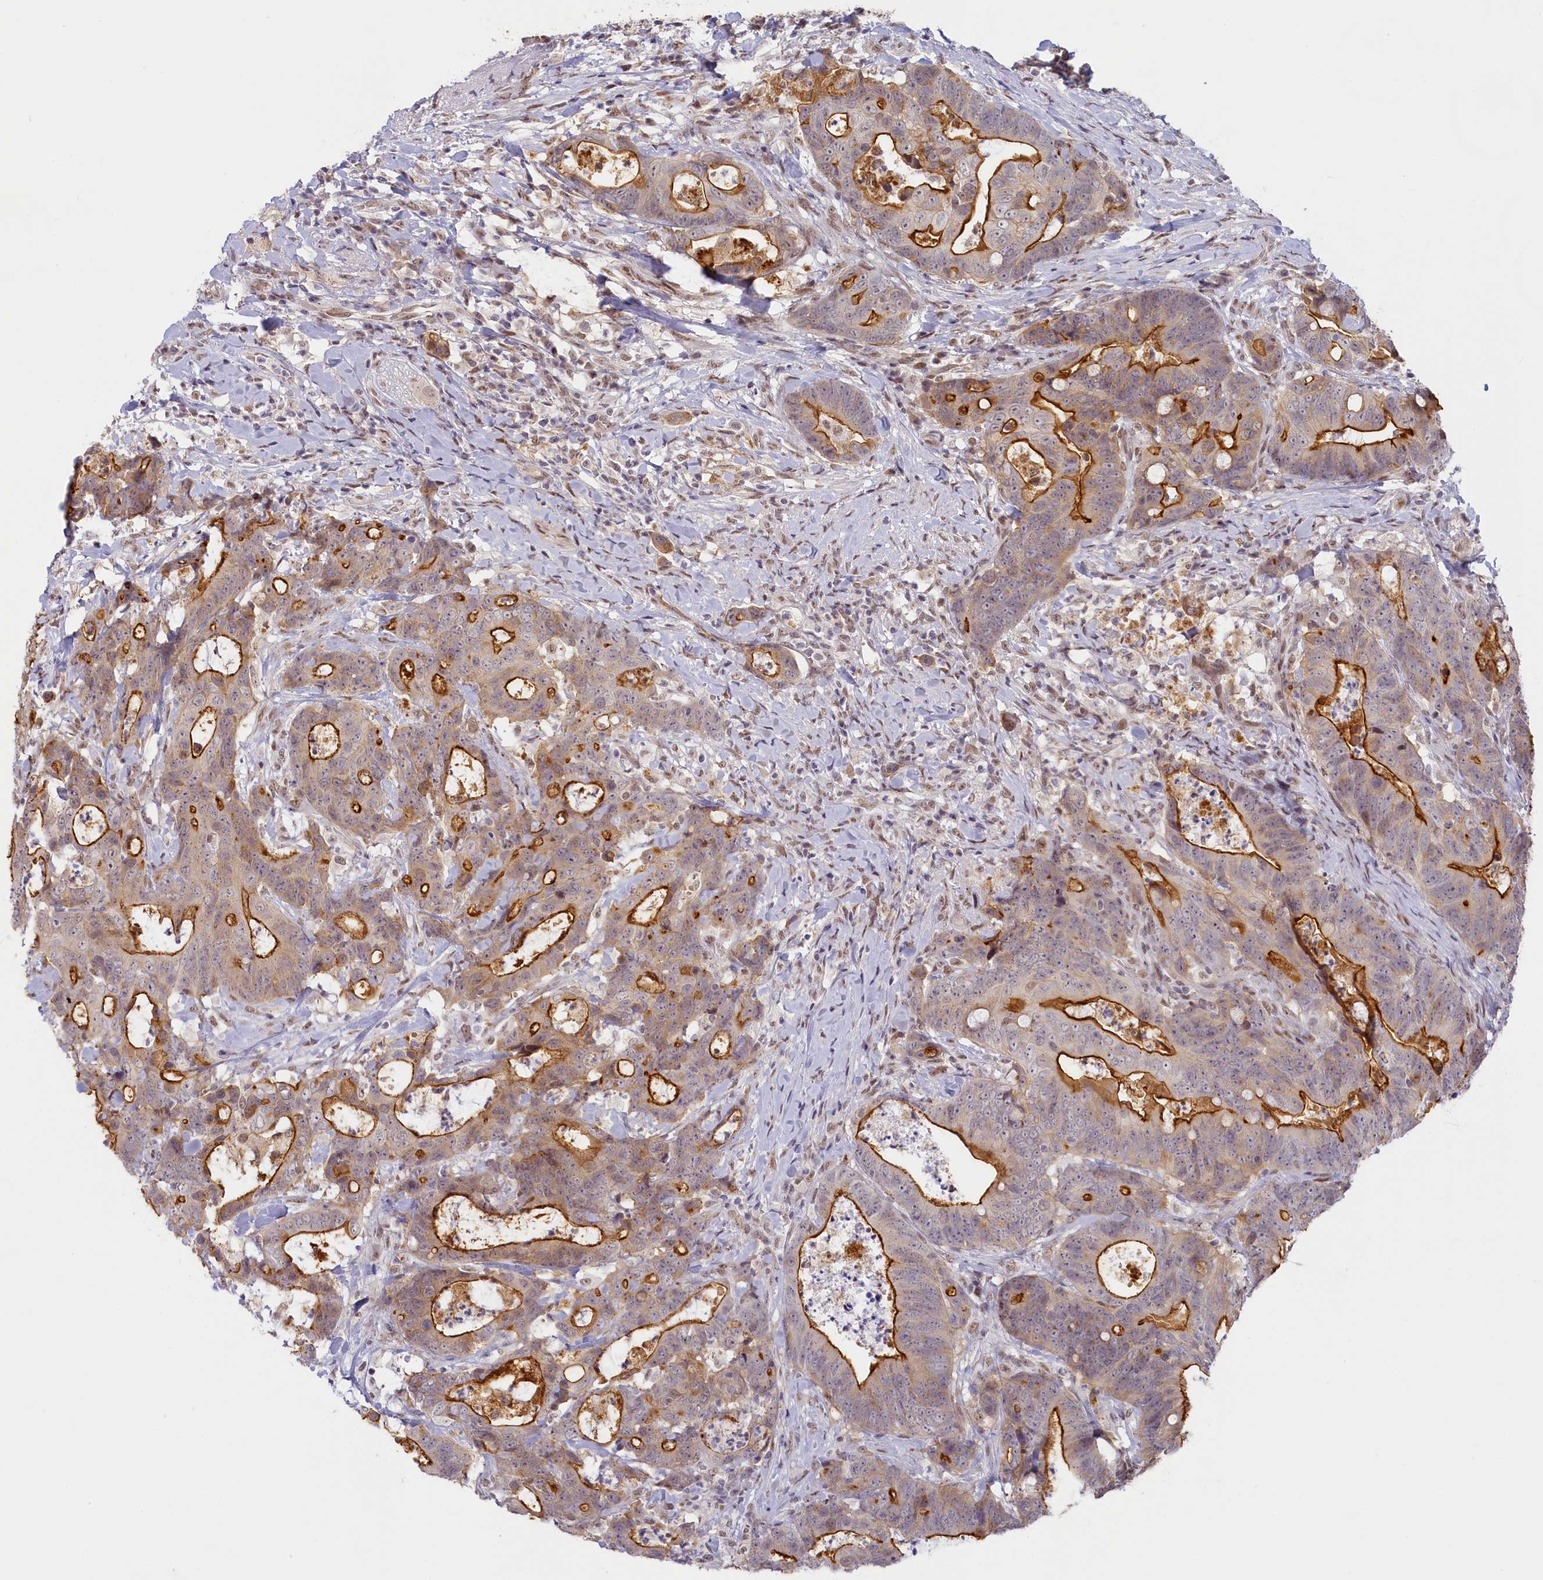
{"staining": {"intensity": "strong", "quantity": "25%-75%", "location": "cytoplasmic/membranous"}, "tissue": "colorectal cancer", "cell_type": "Tumor cells", "image_type": "cancer", "snomed": [{"axis": "morphology", "description": "Adenocarcinoma, NOS"}, {"axis": "topography", "description": "Colon"}], "caption": "Colorectal adenocarcinoma was stained to show a protein in brown. There is high levels of strong cytoplasmic/membranous expression in about 25%-75% of tumor cells.", "gene": "SEC31B", "patient": {"sex": "female", "age": 82}}